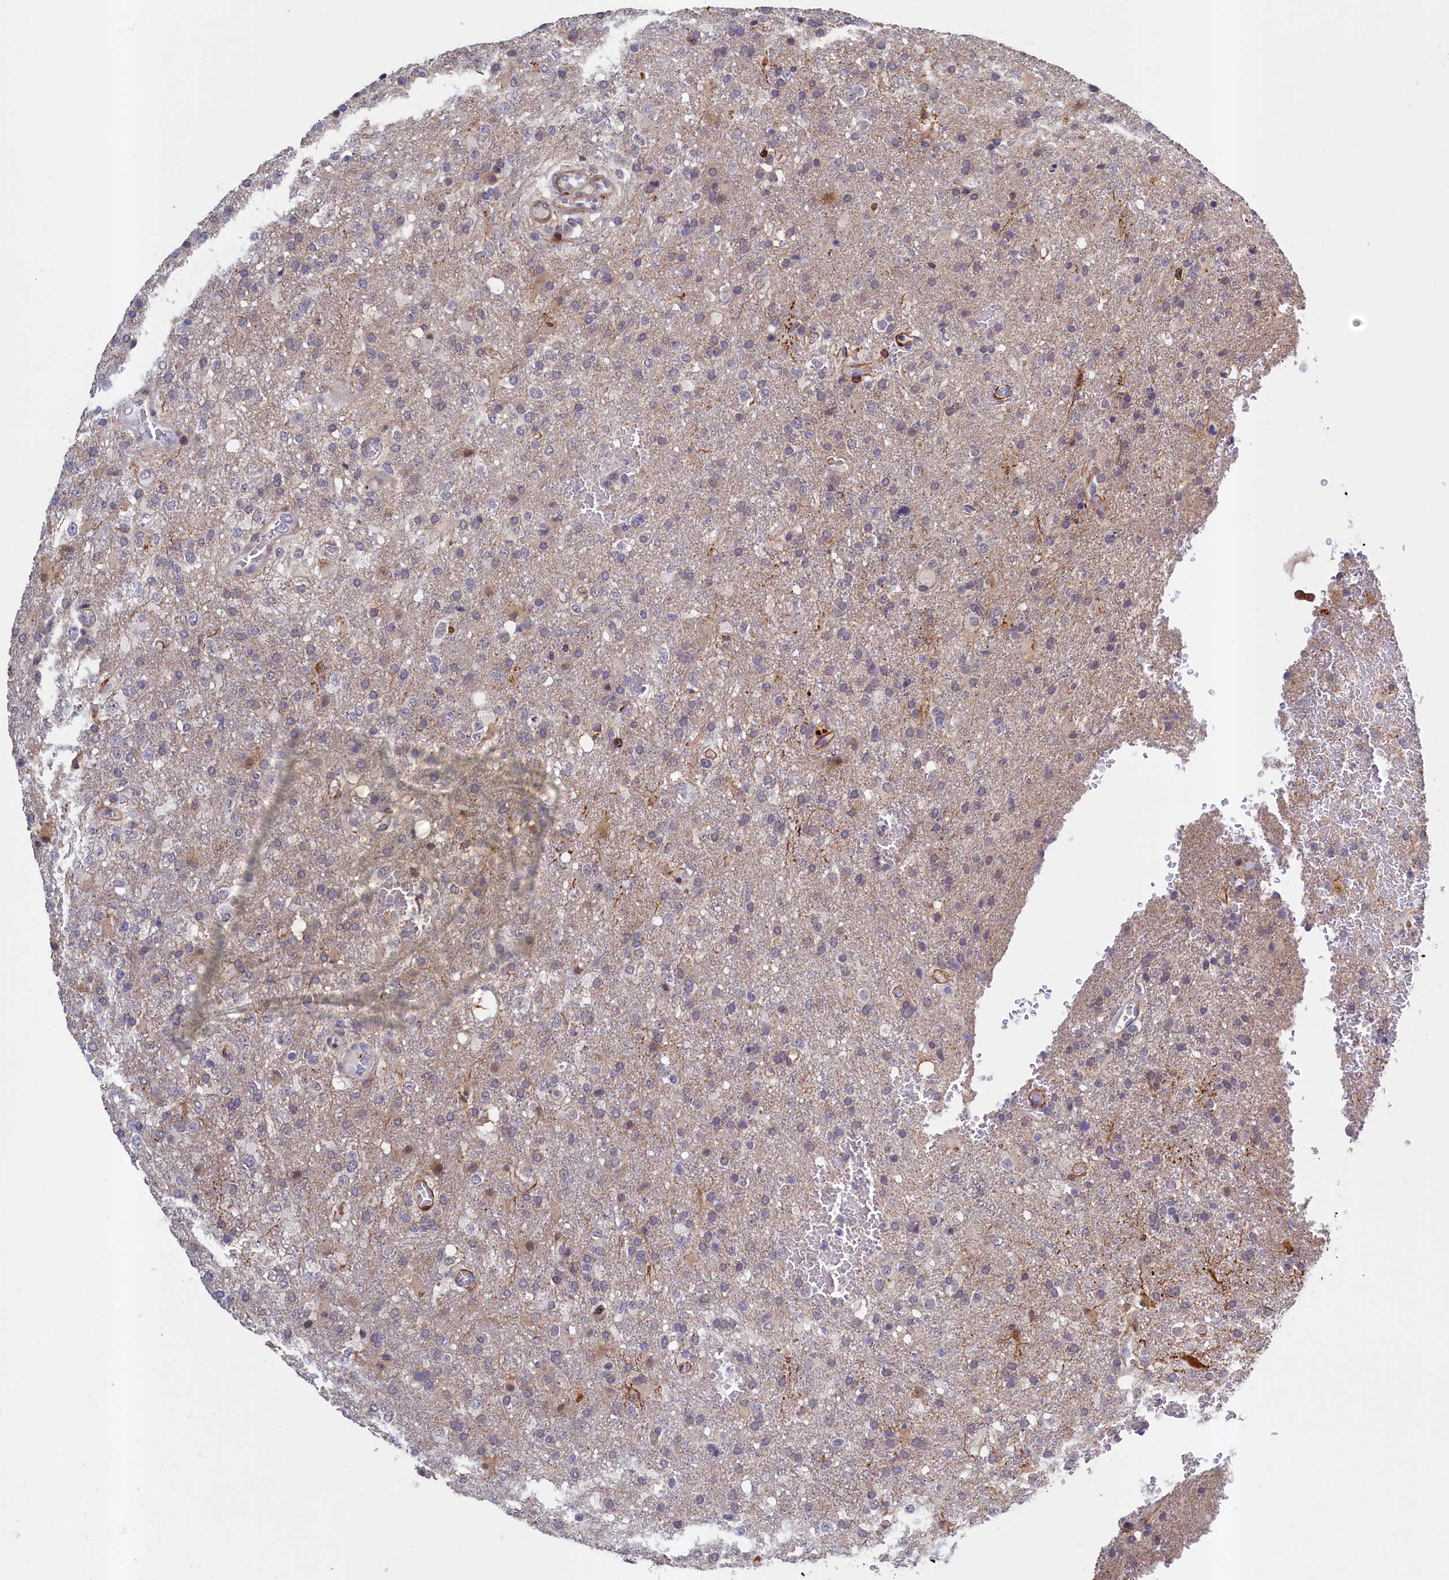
{"staining": {"intensity": "negative", "quantity": "none", "location": "none"}, "tissue": "glioma", "cell_type": "Tumor cells", "image_type": "cancer", "snomed": [{"axis": "morphology", "description": "Glioma, malignant, High grade"}, {"axis": "topography", "description": "Brain"}], "caption": "Tumor cells show no significant protein positivity in high-grade glioma (malignant).", "gene": "PACSIN3", "patient": {"sex": "female", "age": 74}}